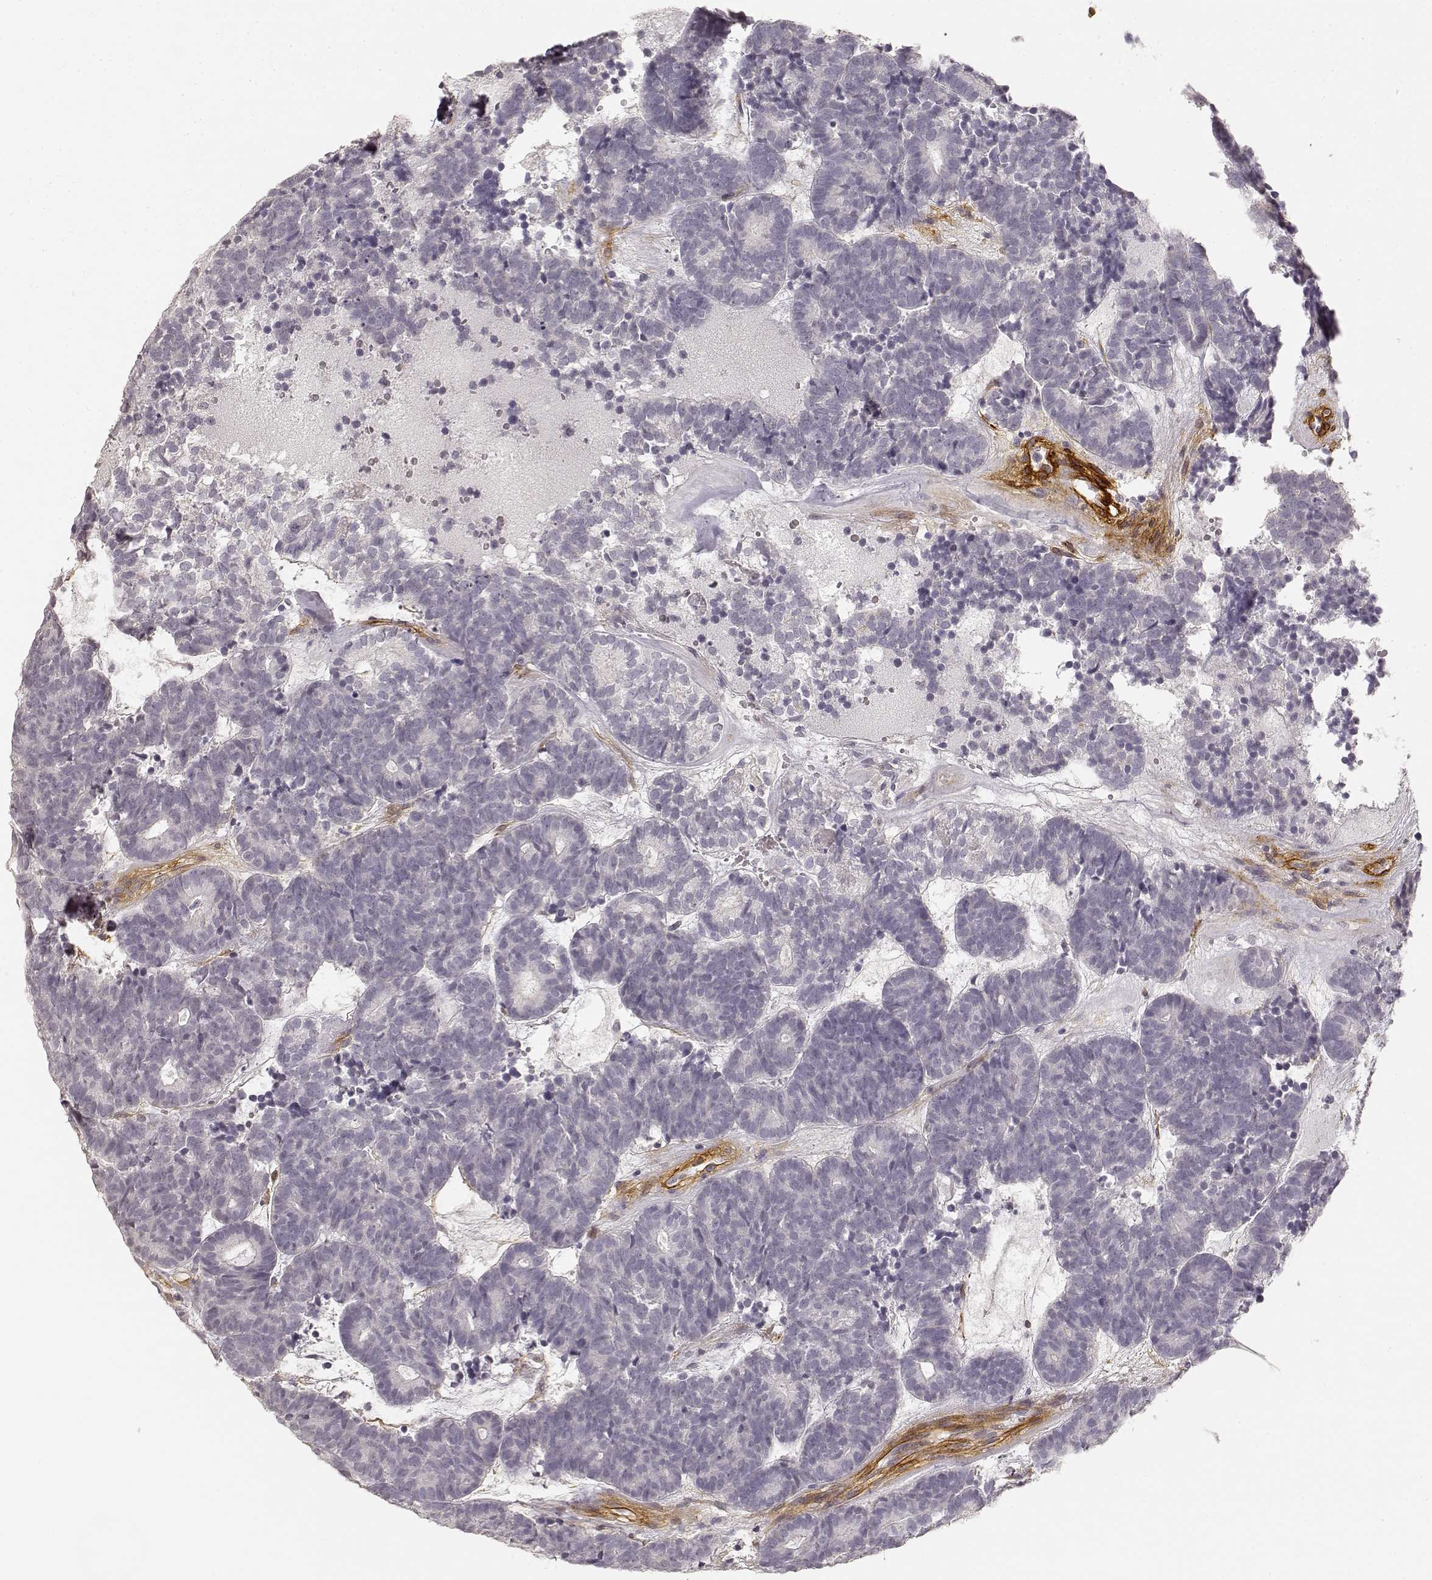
{"staining": {"intensity": "negative", "quantity": "none", "location": "none"}, "tissue": "head and neck cancer", "cell_type": "Tumor cells", "image_type": "cancer", "snomed": [{"axis": "morphology", "description": "Adenocarcinoma, NOS"}, {"axis": "topography", "description": "Head-Neck"}], "caption": "Histopathology image shows no significant protein staining in tumor cells of adenocarcinoma (head and neck). (DAB (3,3'-diaminobenzidine) IHC with hematoxylin counter stain).", "gene": "LAMA4", "patient": {"sex": "female", "age": 81}}